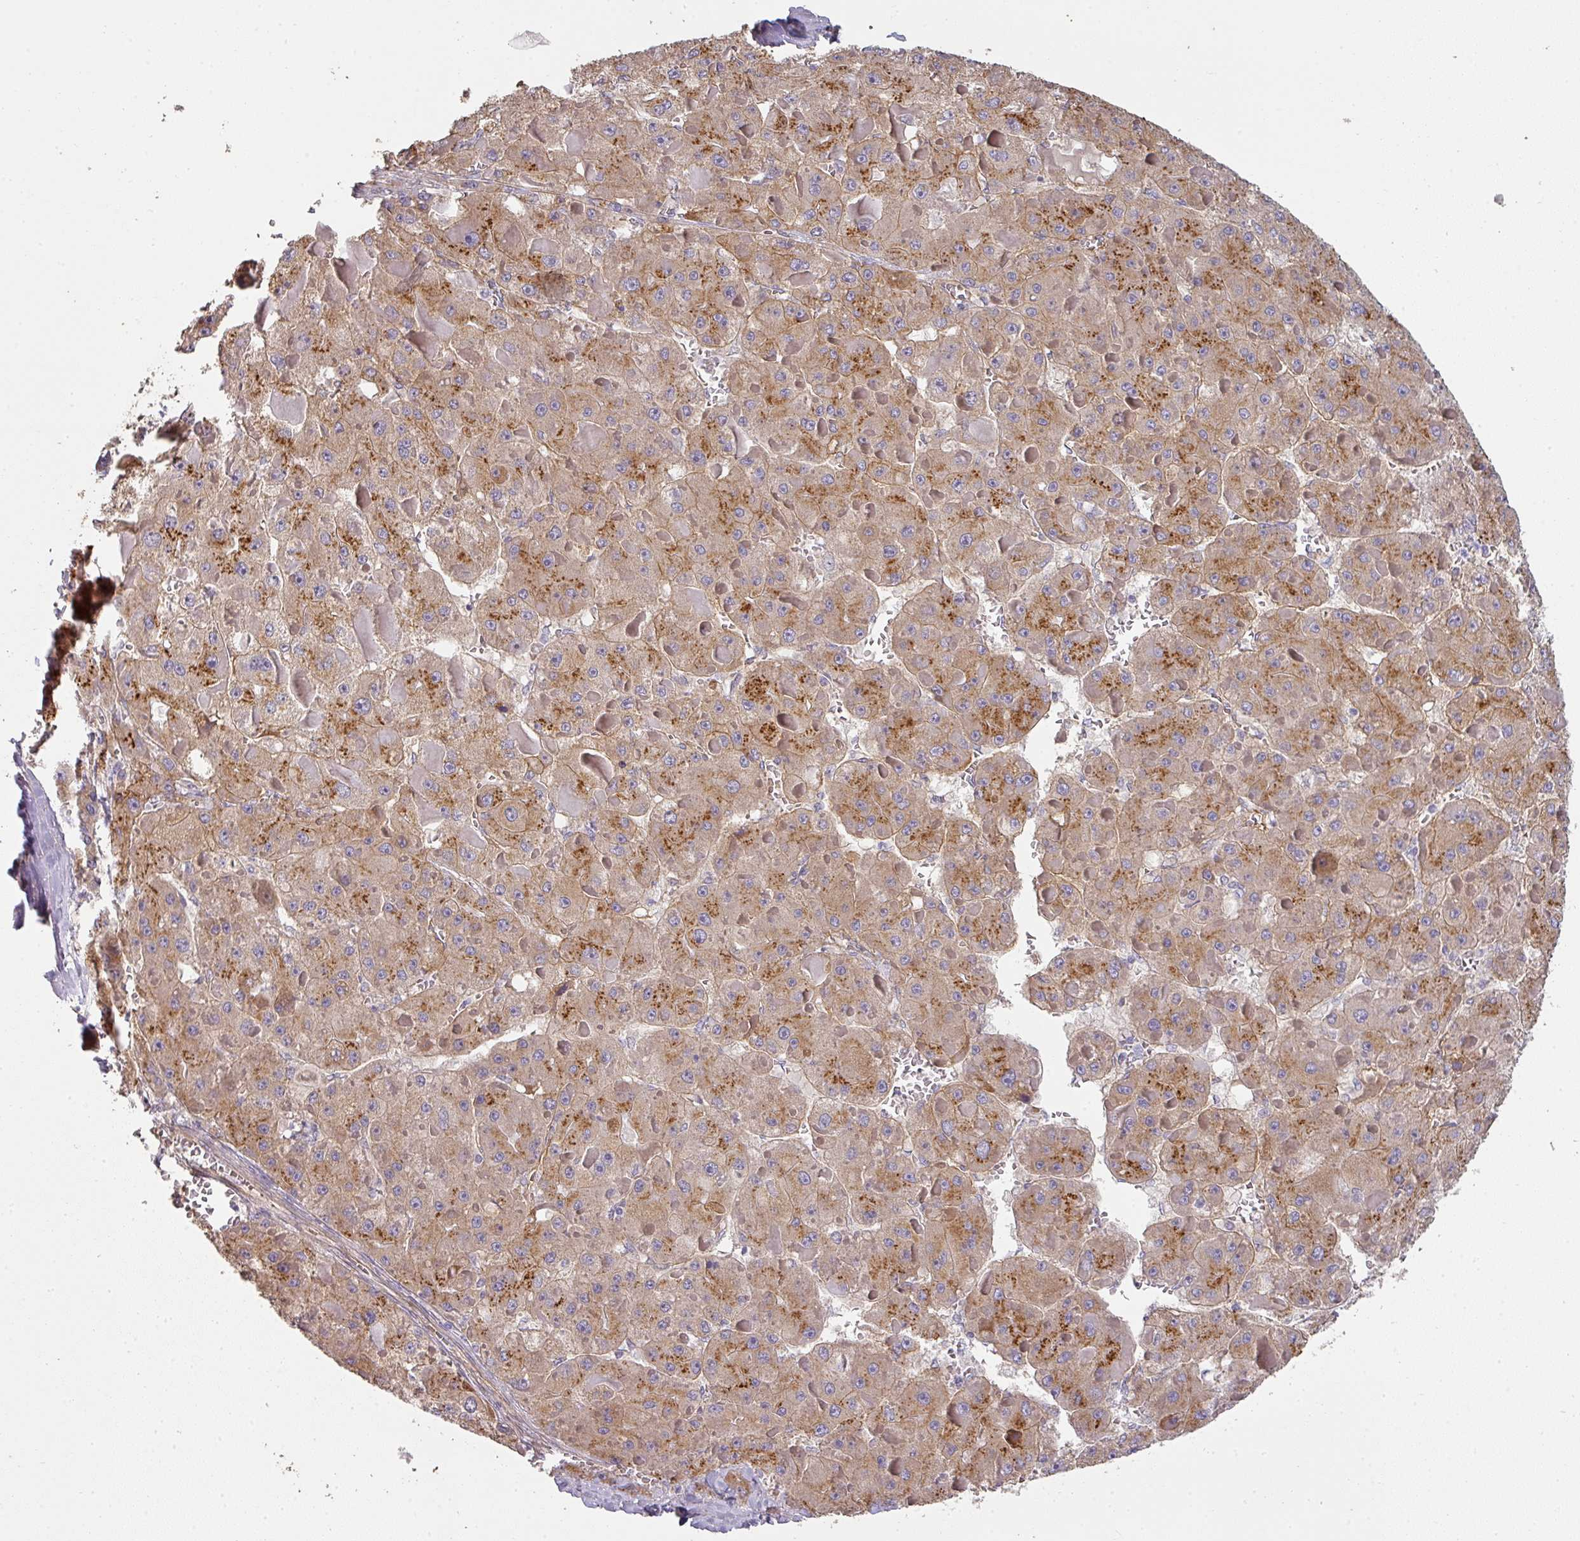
{"staining": {"intensity": "moderate", "quantity": "25%-75%", "location": "cytoplasmic/membranous"}, "tissue": "liver cancer", "cell_type": "Tumor cells", "image_type": "cancer", "snomed": [{"axis": "morphology", "description": "Carcinoma, Hepatocellular, NOS"}, {"axis": "topography", "description": "Liver"}], "caption": "This image shows liver cancer stained with immunohistochemistry (IHC) to label a protein in brown. The cytoplasmic/membranous of tumor cells show moderate positivity for the protein. Nuclei are counter-stained blue.", "gene": "PCDH1", "patient": {"sex": "female", "age": 73}}